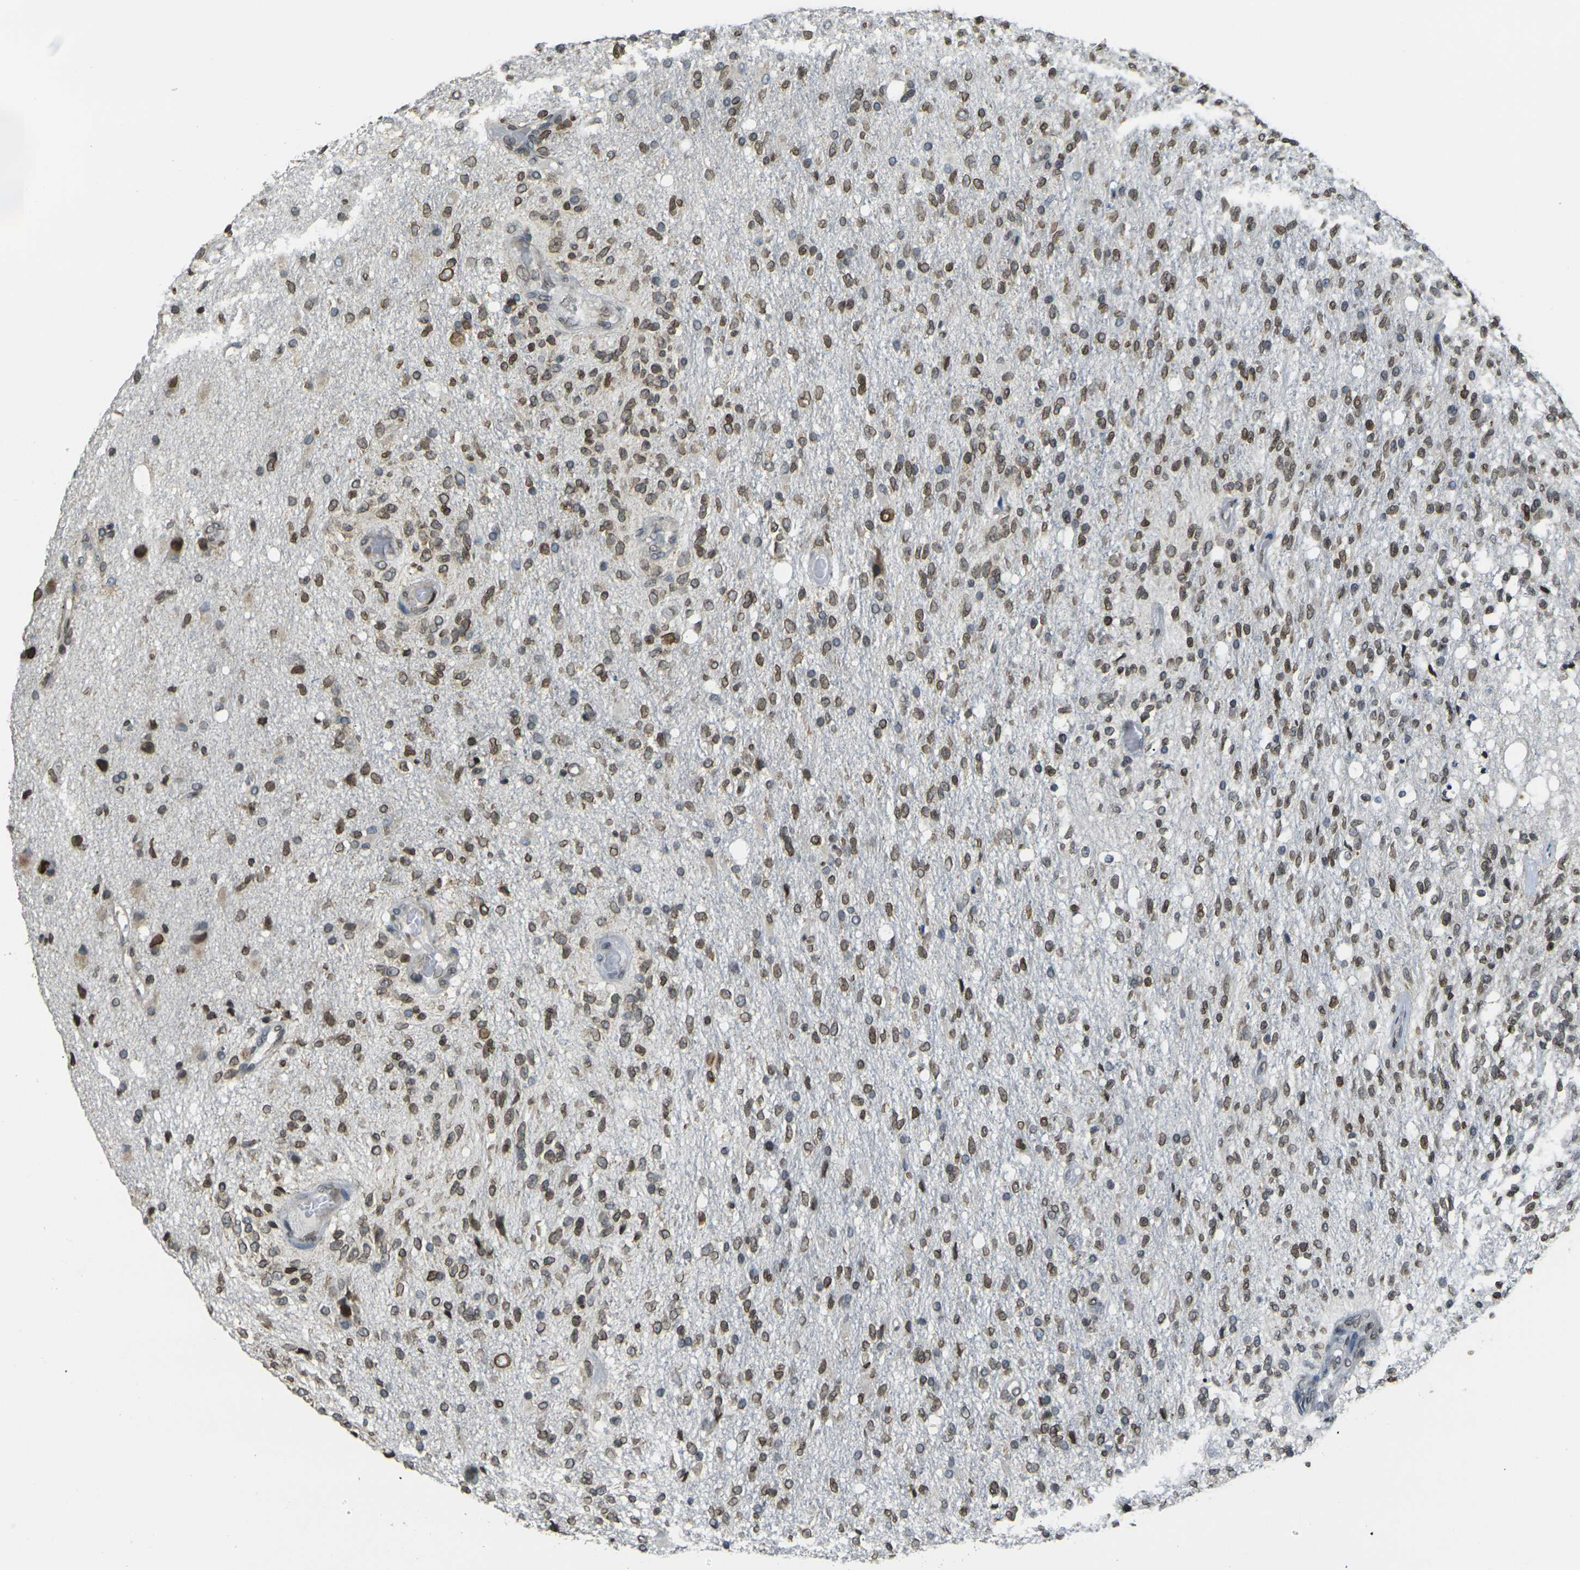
{"staining": {"intensity": "moderate", "quantity": ">75%", "location": "cytoplasmic/membranous,nuclear"}, "tissue": "glioma", "cell_type": "Tumor cells", "image_type": "cancer", "snomed": [{"axis": "morphology", "description": "Normal tissue, NOS"}, {"axis": "morphology", "description": "Glioma, malignant, High grade"}, {"axis": "topography", "description": "Cerebral cortex"}], "caption": "This histopathology image shows immunohistochemistry staining of high-grade glioma (malignant), with medium moderate cytoplasmic/membranous and nuclear expression in approximately >75% of tumor cells.", "gene": "BRDT", "patient": {"sex": "male", "age": 77}}